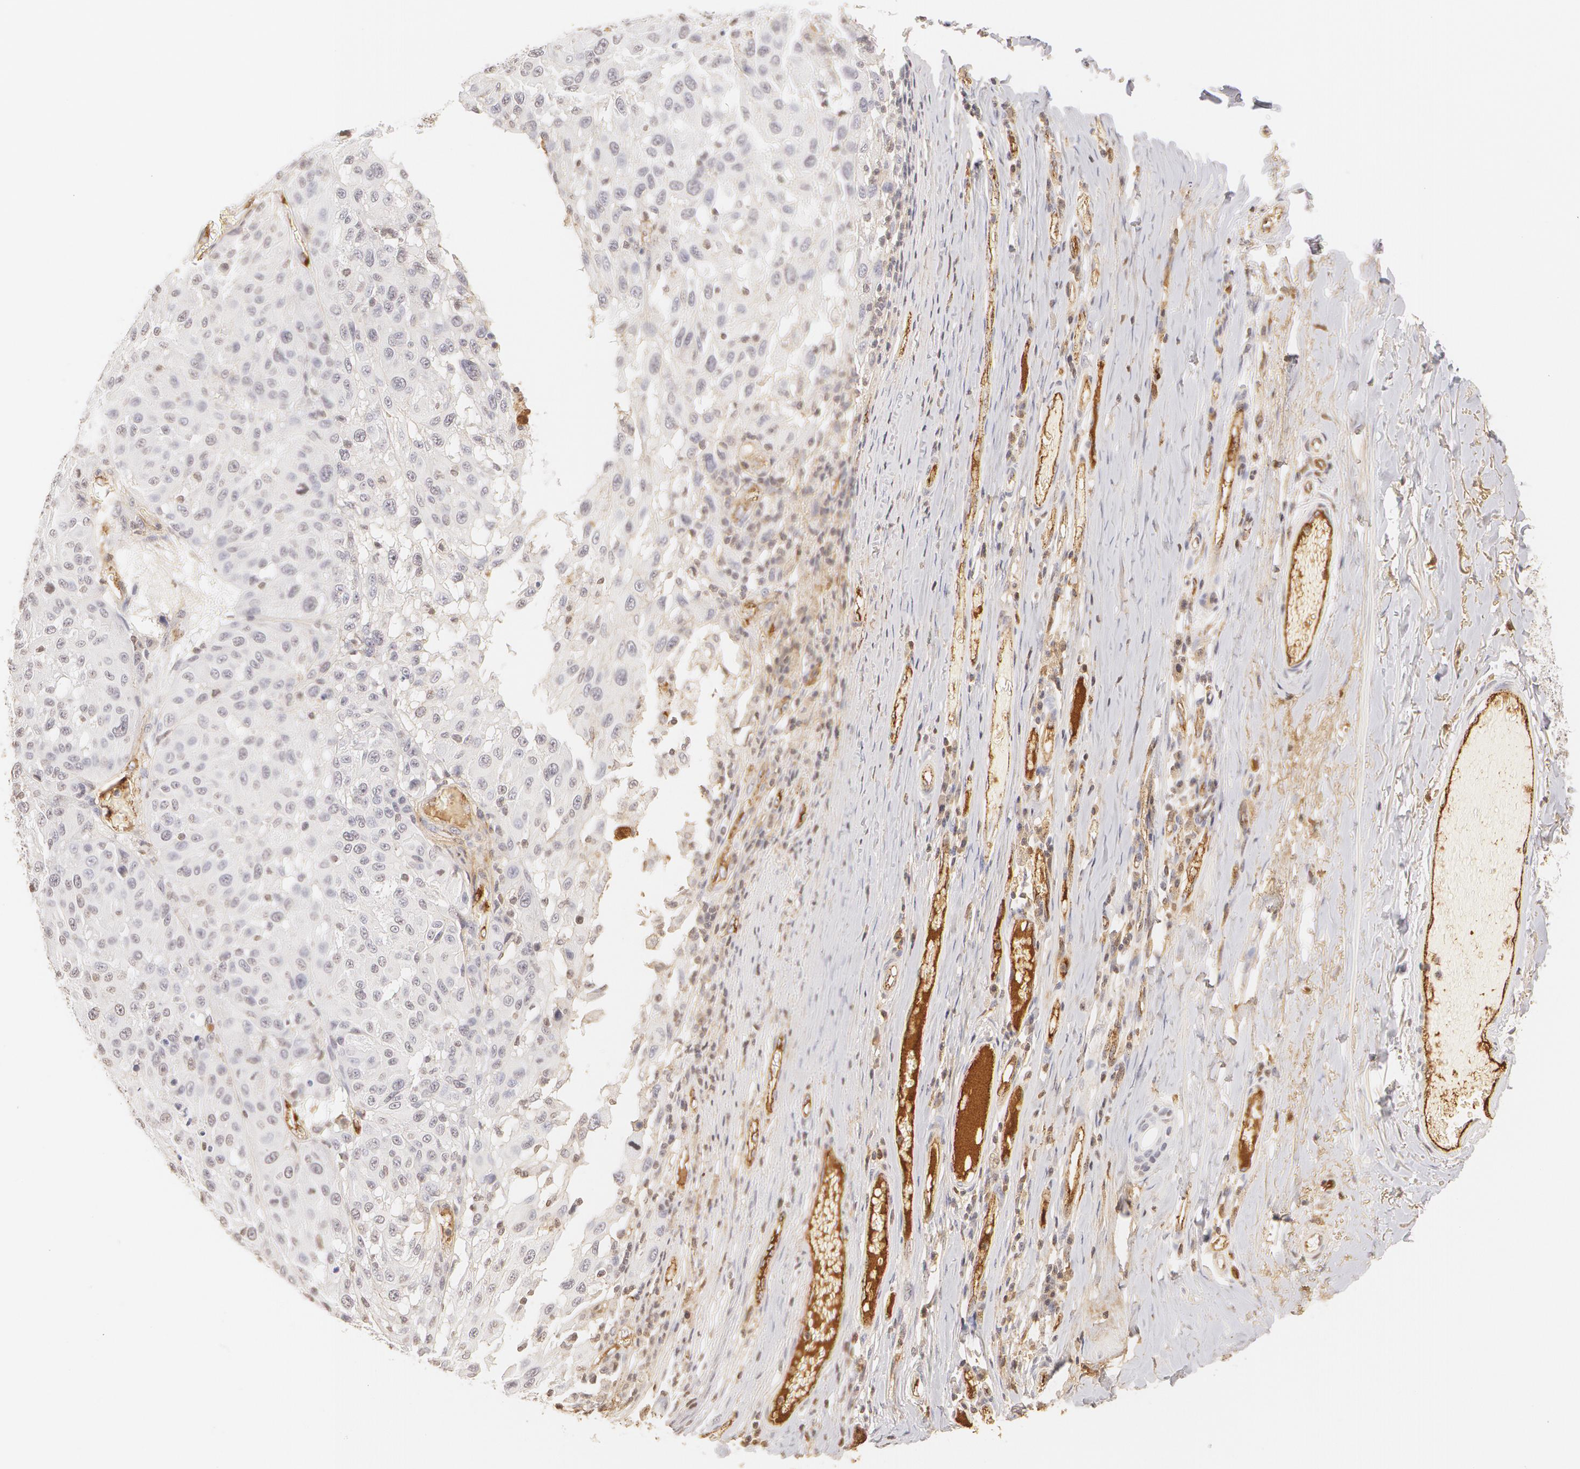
{"staining": {"intensity": "negative", "quantity": "none", "location": "none"}, "tissue": "melanoma", "cell_type": "Tumor cells", "image_type": "cancer", "snomed": [{"axis": "morphology", "description": "Malignant melanoma, NOS"}, {"axis": "topography", "description": "Skin"}], "caption": "Immunohistochemistry (IHC) image of neoplastic tissue: malignant melanoma stained with DAB (3,3'-diaminobenzidine) exhibits no significant protein positivity in tumor cells.", "gene": "VWF", "patient": {"sex": "female", "age": 77}}